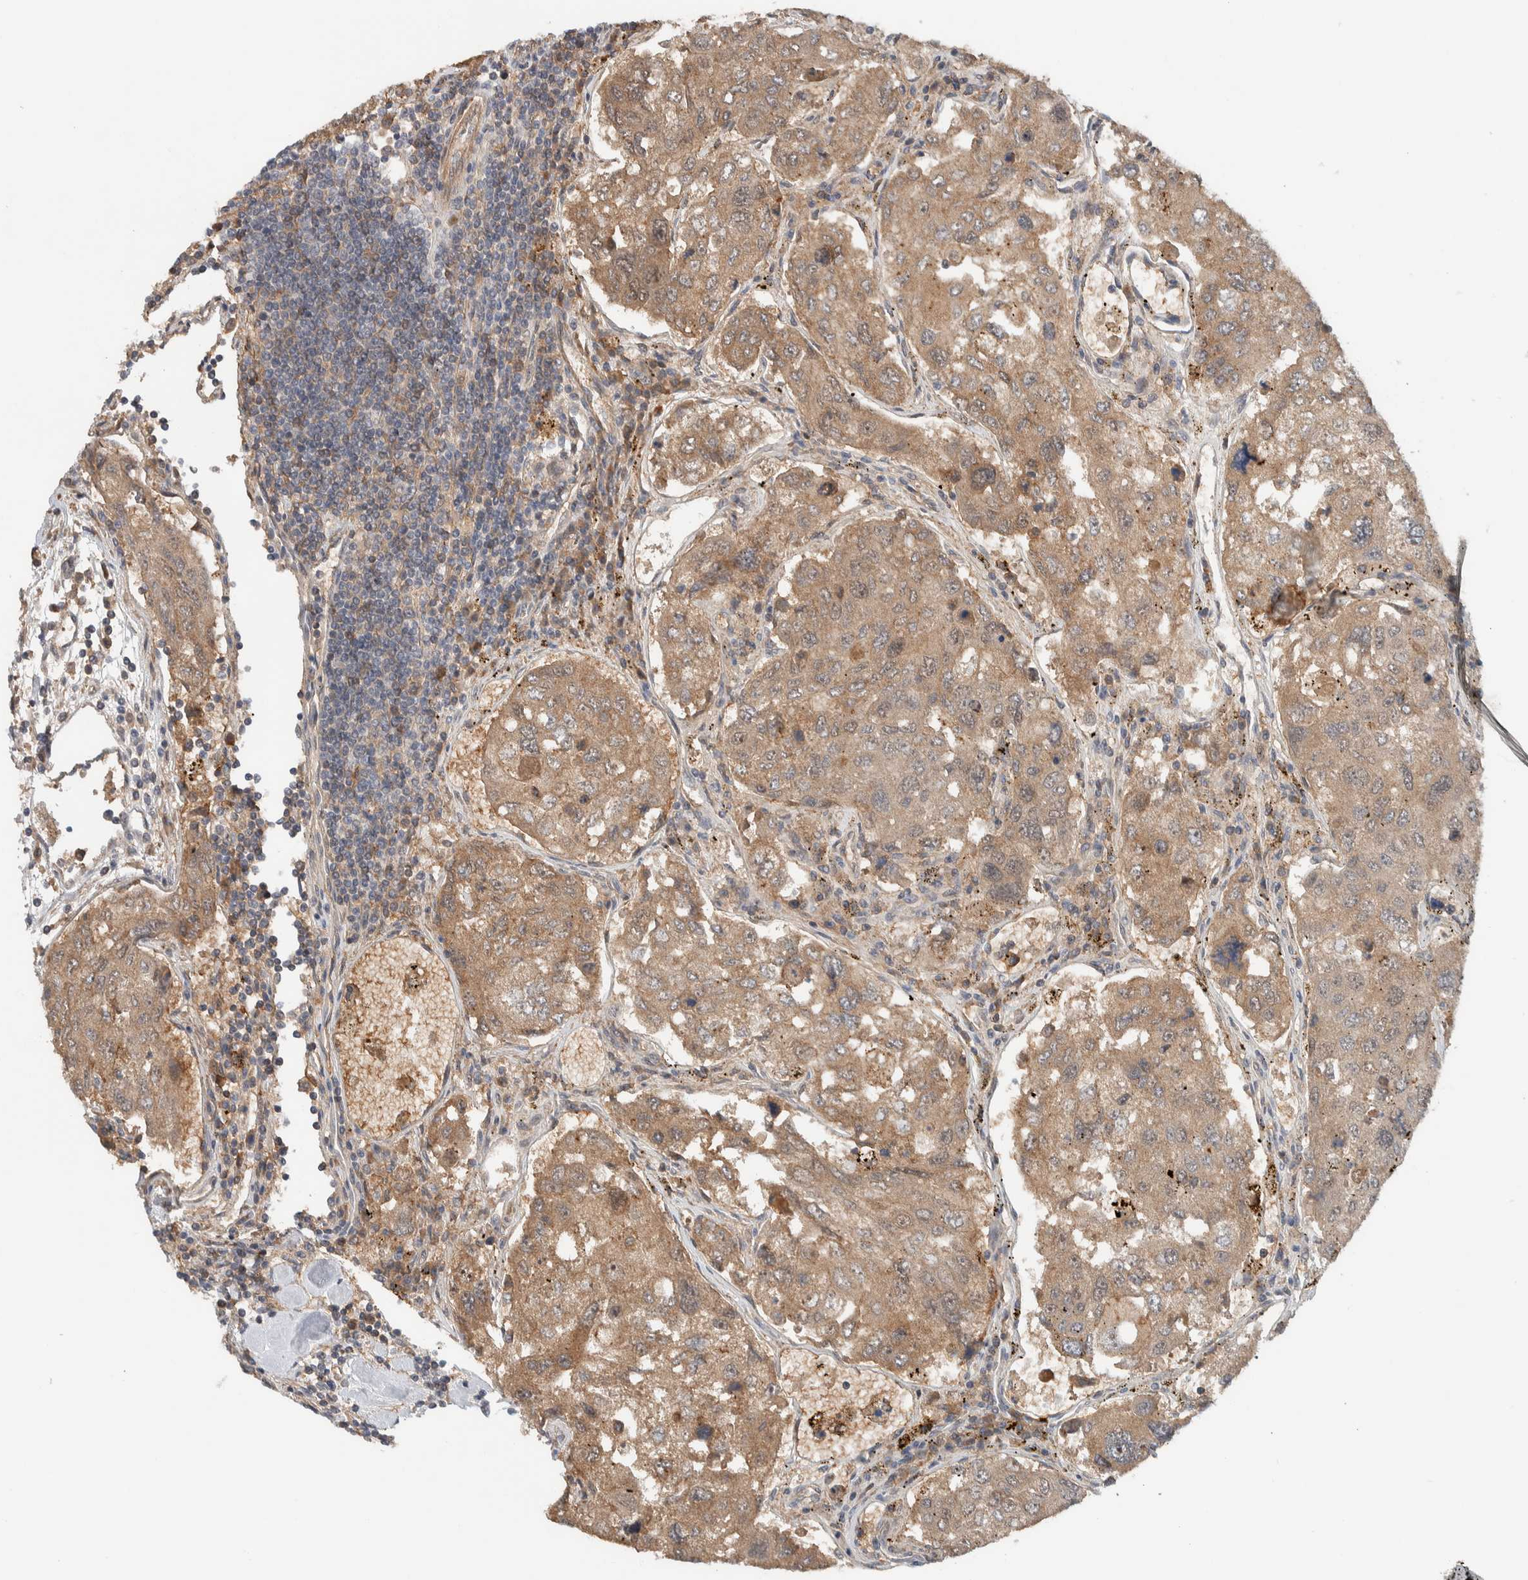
{"staining": {"intensity": "moderate", "quantity": ">75%", "location": "cytoplasmic/membranous"}, "tissue": "urothelial cancer", "cell_type": "Tumor cells", "image_type": "cancer", "snomed": [{"axis": "morphology", "description": "Urothelial carcinoma, High grade"}, {"axis": "topography", "description": "Lymph node"}, {"axis": "topography", "description": "Urinary bladder"}], "caption": "The histopathology image demonstrates staining of high-grade urothelial carcinoma, revealing moderate cytoplasmic/membranous protein staining (brown color) within tumor cells.", "gene": "ARMC7", "patient": {"sex": "male", "age": 51}}